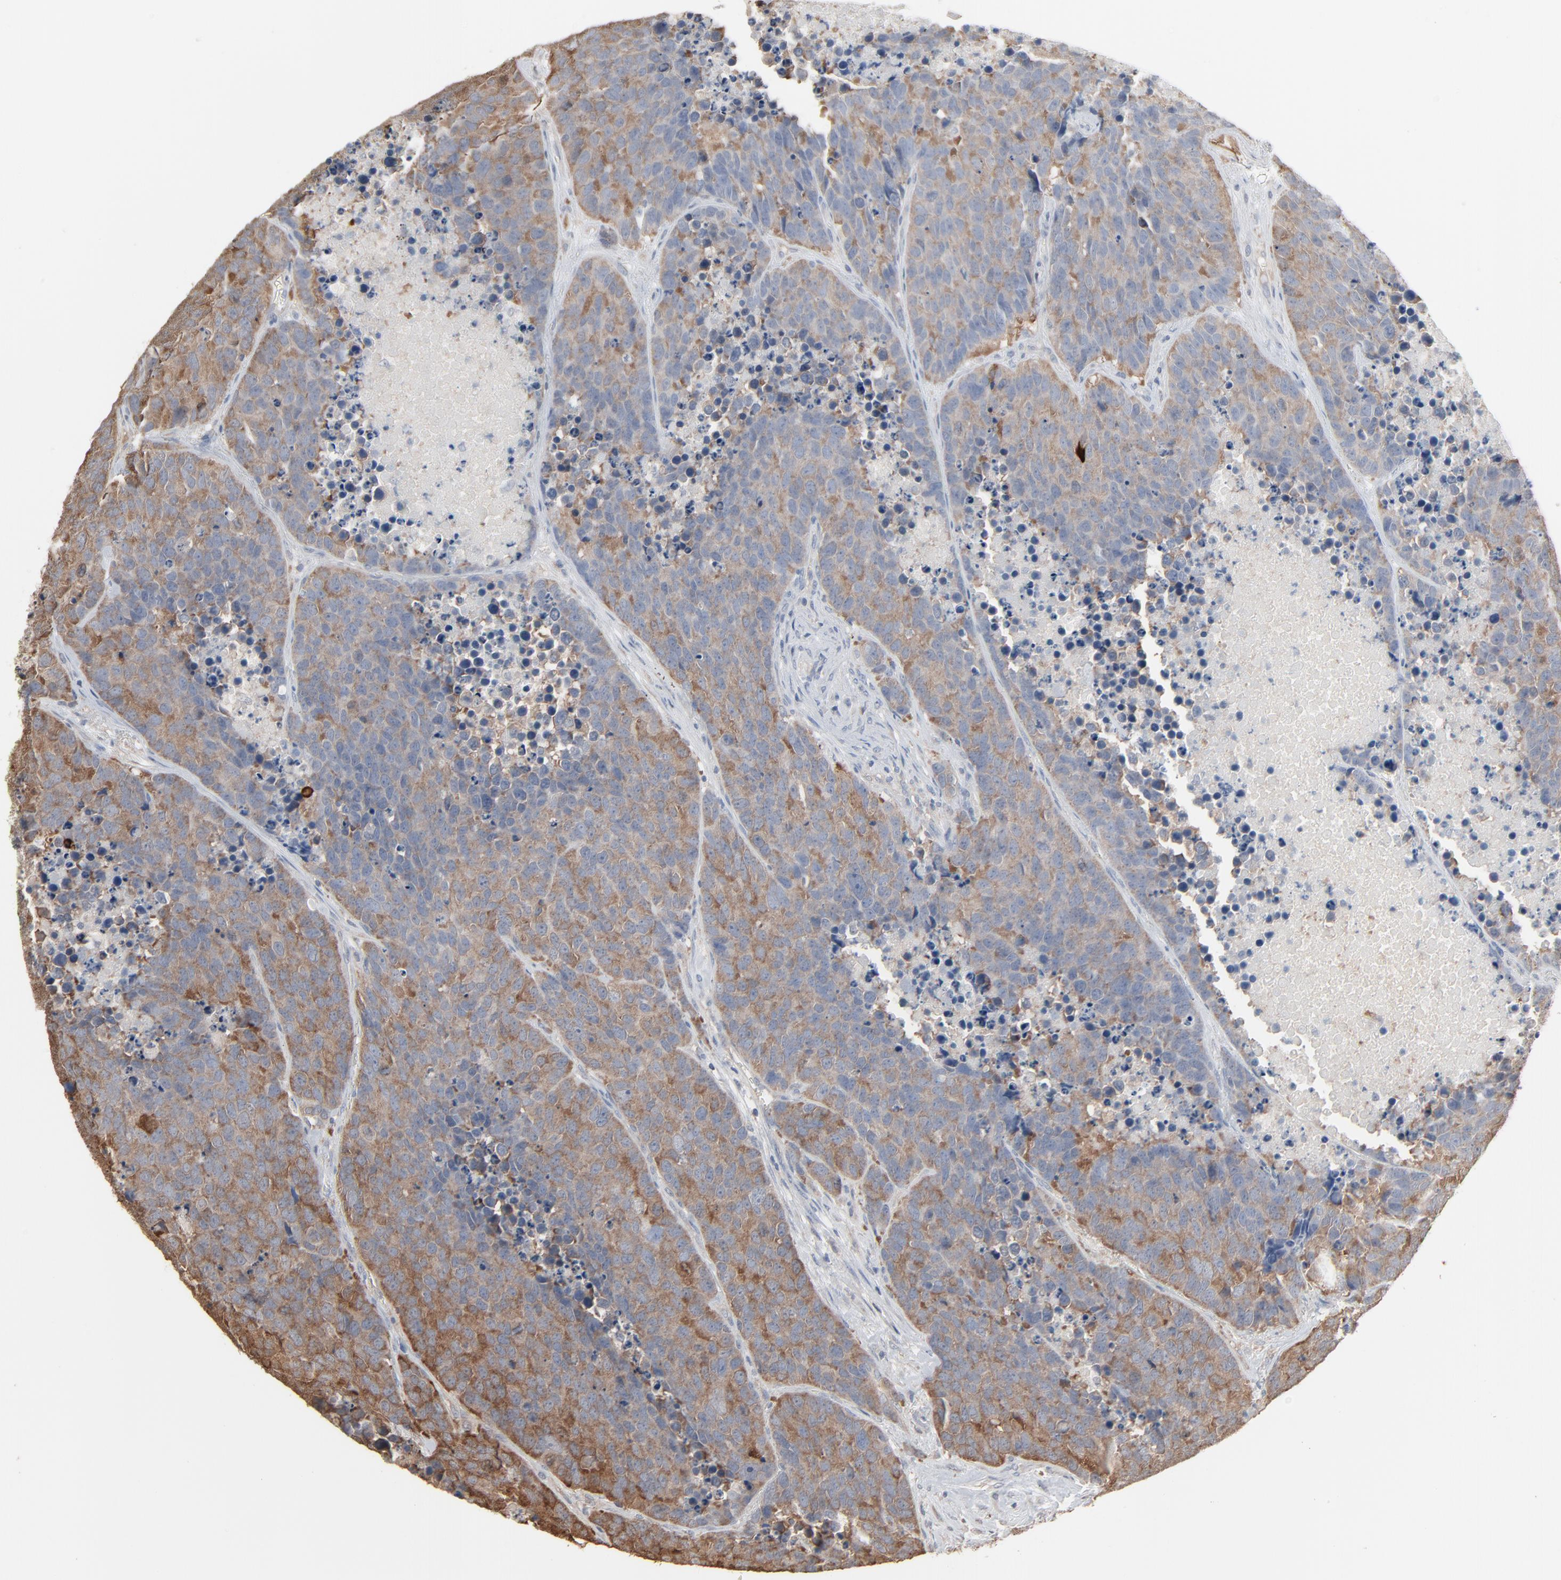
{"staining": {"intensity": "moderate", "quantity": "25%-75%", "location": "cytoplasmic/membranous"}, "tissue": "carcinoid", "cell_type": "Tumor cells", "image_type": "cancer", "snomed": [{"axis": "morphology", "description": "Carcinoid, malignant, NOS"}, {"axis": "topography", "description": "Lung"}], "caption": "DAB (3,3'-diaminobenzidine) immunohistochemical staining of human carcinoid shows moderate cytoplasmic/membranous protein expression in approximately 25%-75% of tumor cells.", "gene": "CCT5", "patient": {"sex": "male", "age": 60}}